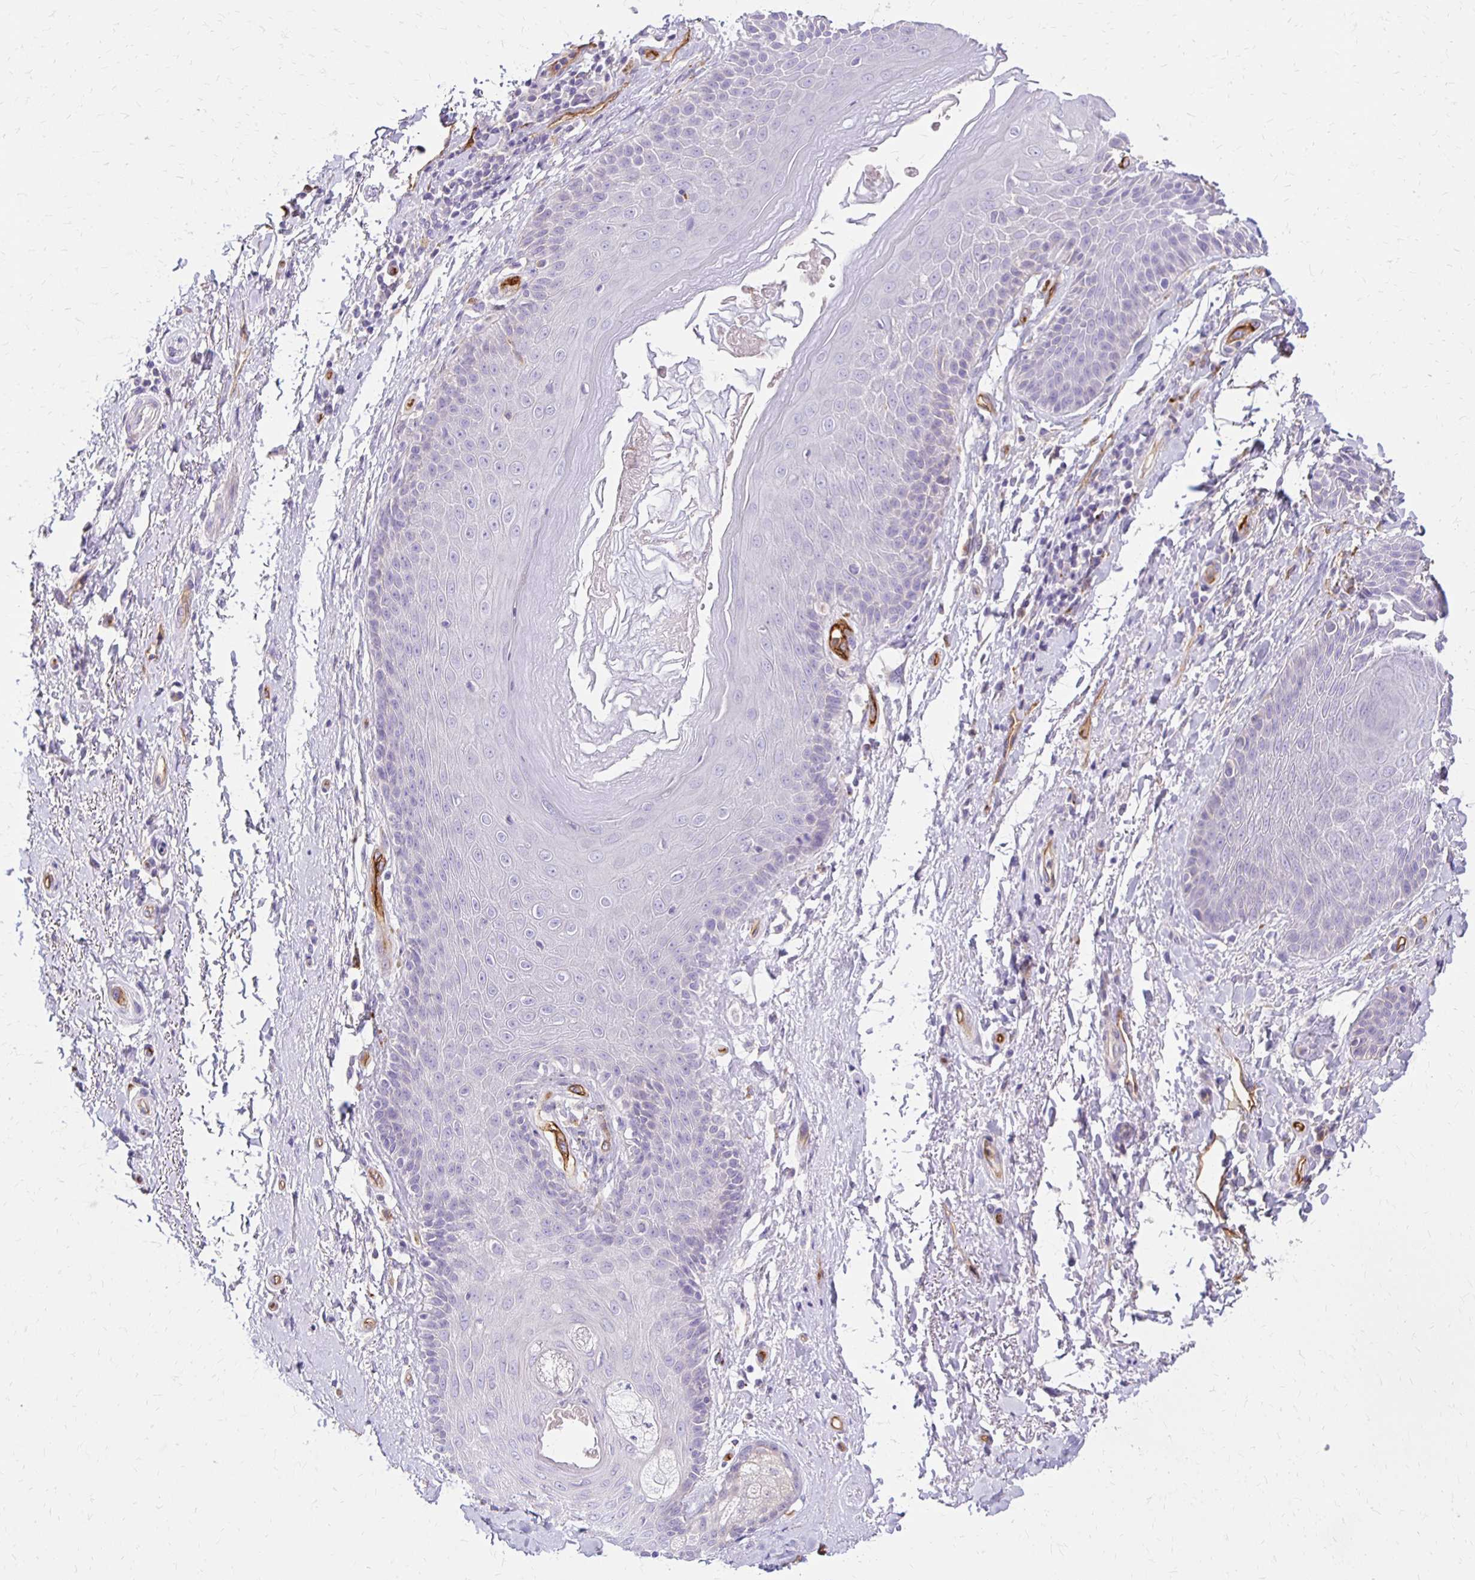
{"staining": {"intensity": "negative", "quantity": "none", "location": "none"}, "tissue": "adipose tissue", "cell_type": "Adipocytes", "image_type": "normal", "snomed": [{"axis": "morphology", "description": "Normal tissue, NOS"}, {"axis": "topography", "description": "Peripheral nerve tissue"}], "caption": "DAB immunohistochemical staining of normal adipose tissue reveals no significant positivity in adipocytes. (DAB (3,3'-diaminobenzidine) immunohistochemistry (IHC), high magnification).", "gene": "TTYH1", "patient": {"sex": "male", "age": 51}}